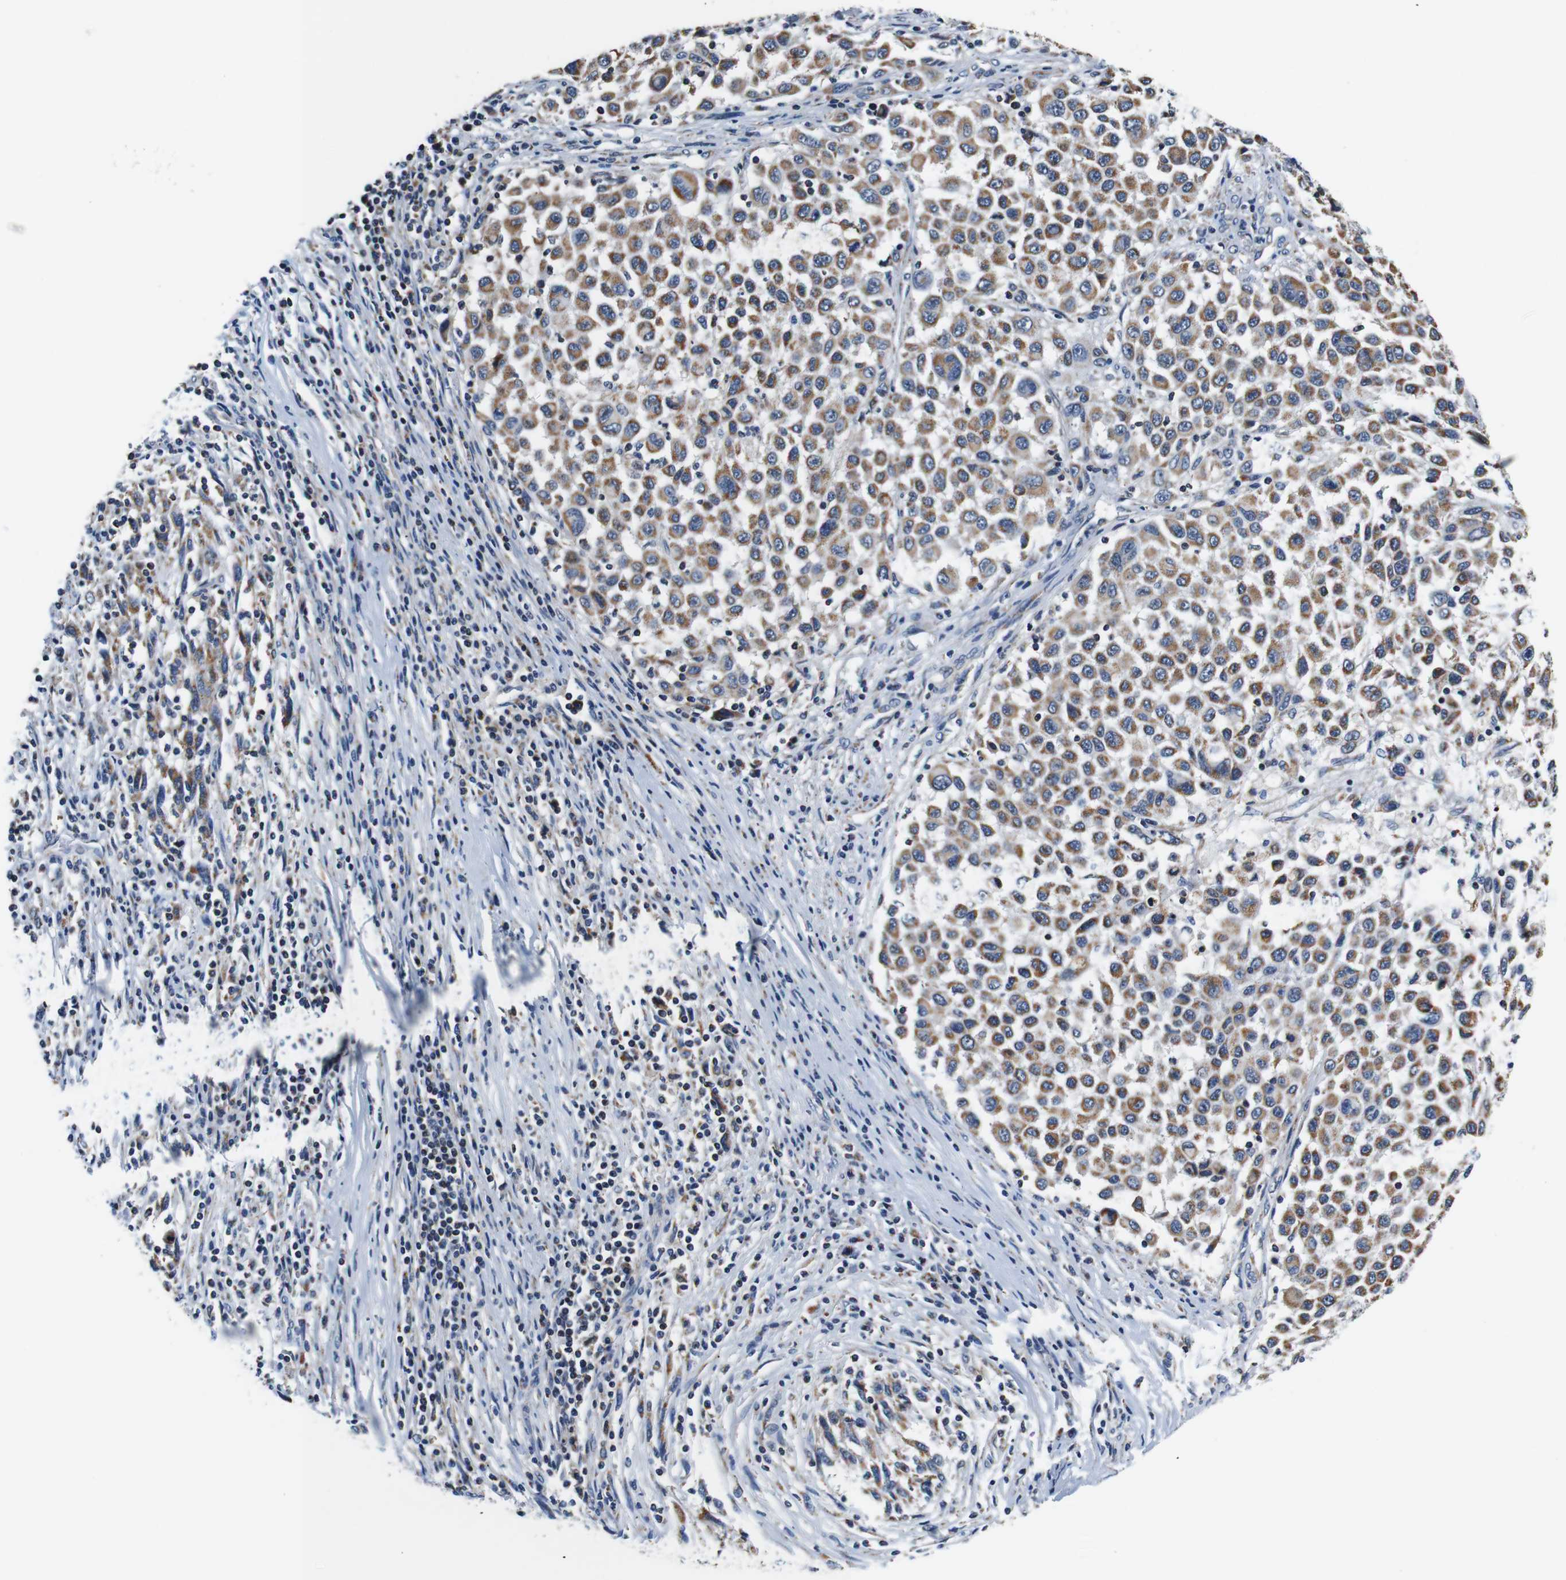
{"staining": {"intensity": "moderate", "quantity": ">75%", "location": "cytoplasmic/membranous"}, "tissue": "melanoma", "cell_type": "Tumor cells", "image_type": "cancer", "snomed": [{"axis": "morphology", "description": "Malignant melanoma, Metastatic site"}, {"axis": "topography", "description": "Lymph node"}], "caption": "Protein expression analysis of human melanoma reveals moderate cytoplasmic/membranous expression in about >75% of tumor cells.", "gene": "LRP4", "patient": {"sex": "male", "age": 61}}